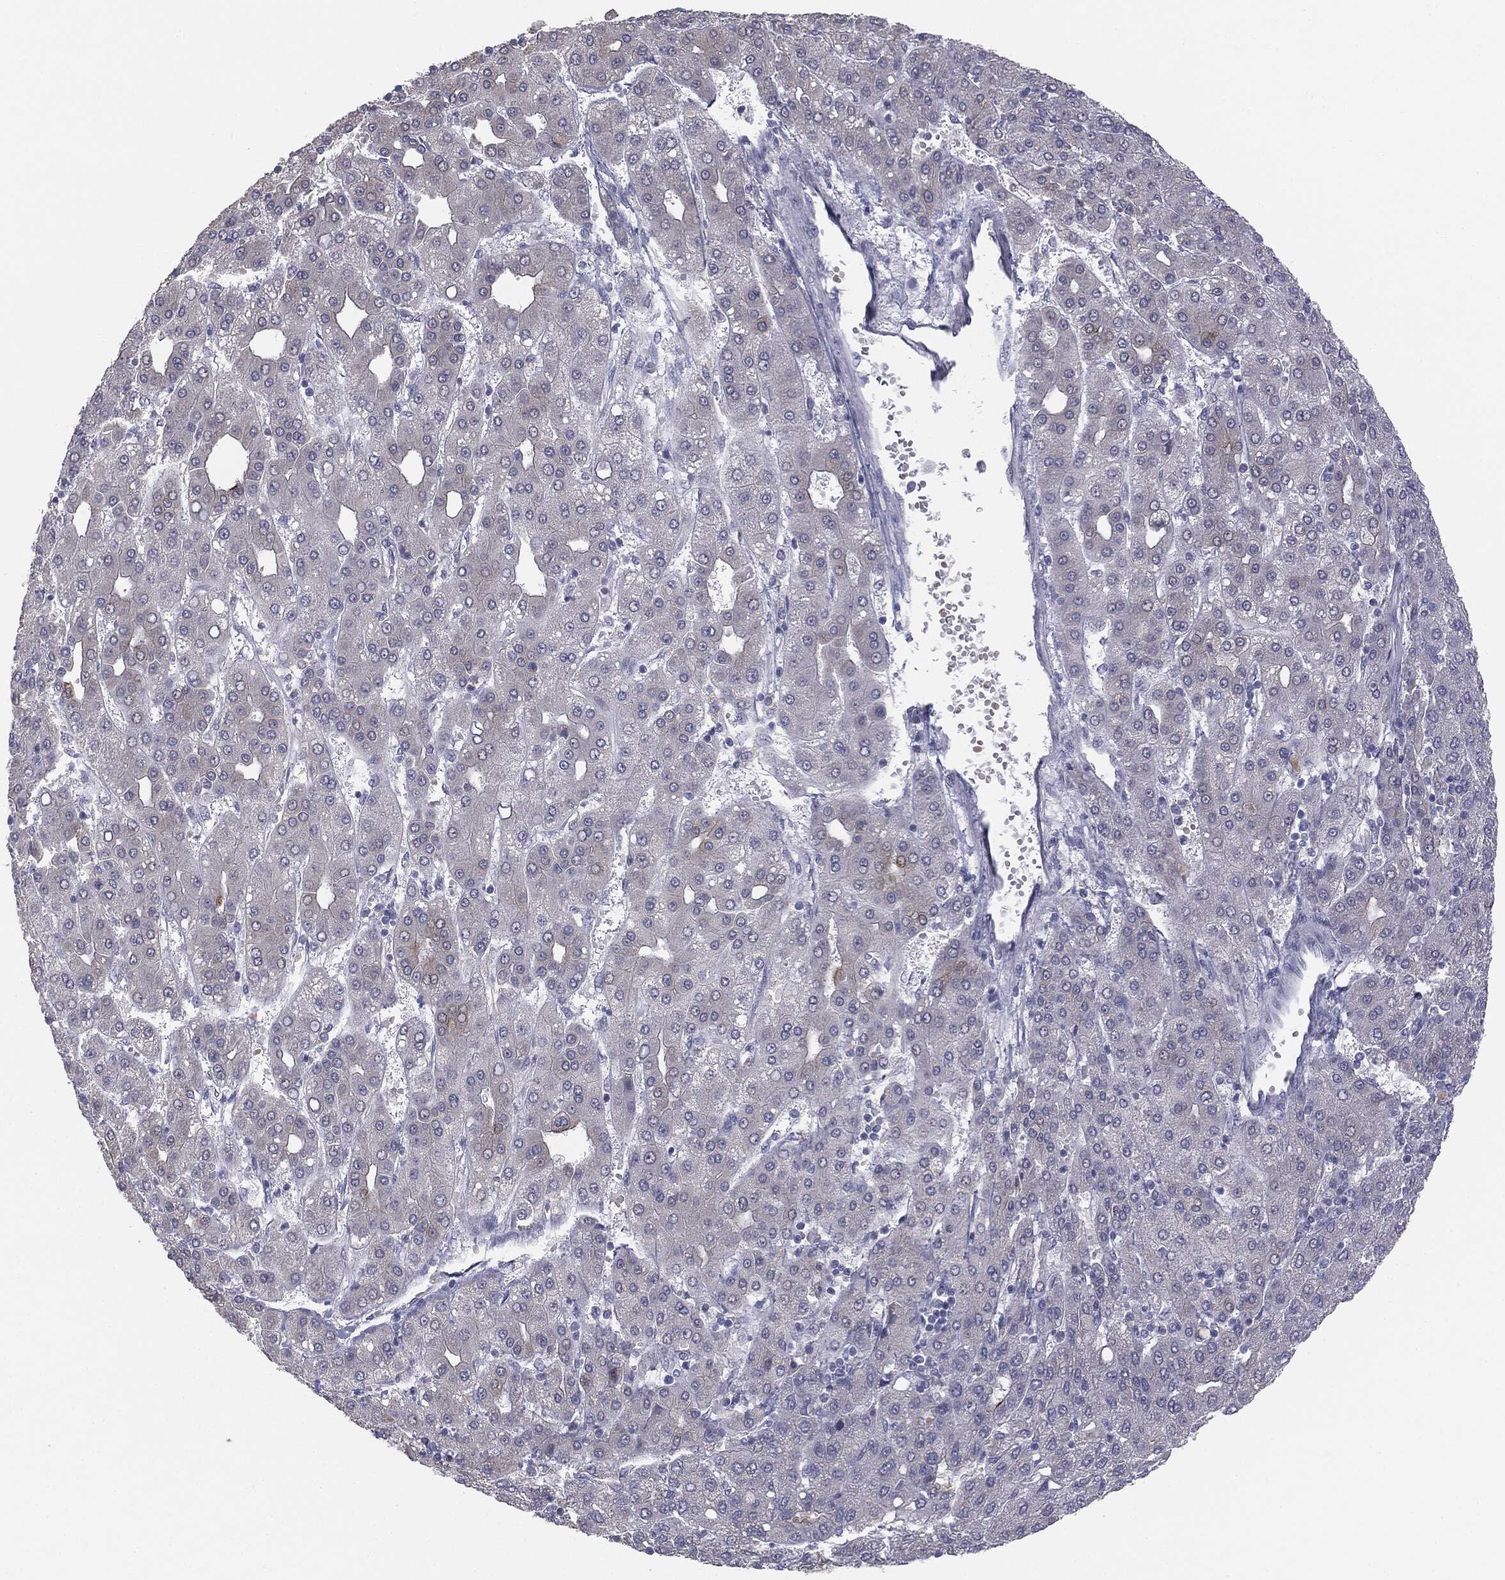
{"staining": {"intensity": "strong", "quantity": "25%-75%", "location": "cytoplasmic/membranous"}, "tissue": "liver cancer", "cell_type": "Tumor cells", "image_type": "cancer", "snomed": [{"axis": "morphology", "description": "Carcinoma, Hepatocellular, NOS"}, {"axis": "topography", "description": "Liver"}], "caption": "Immunohistochemistry (DAB (3,3'-diaminobenzidine)) staining of human liver hepatocellular carcinoma reveals strong cytoplasmic/membranous protein positivity in about 25%-75% of tumor cells.", "gene": "MUC1", "patient": {"sex": "male", "age": 65}}